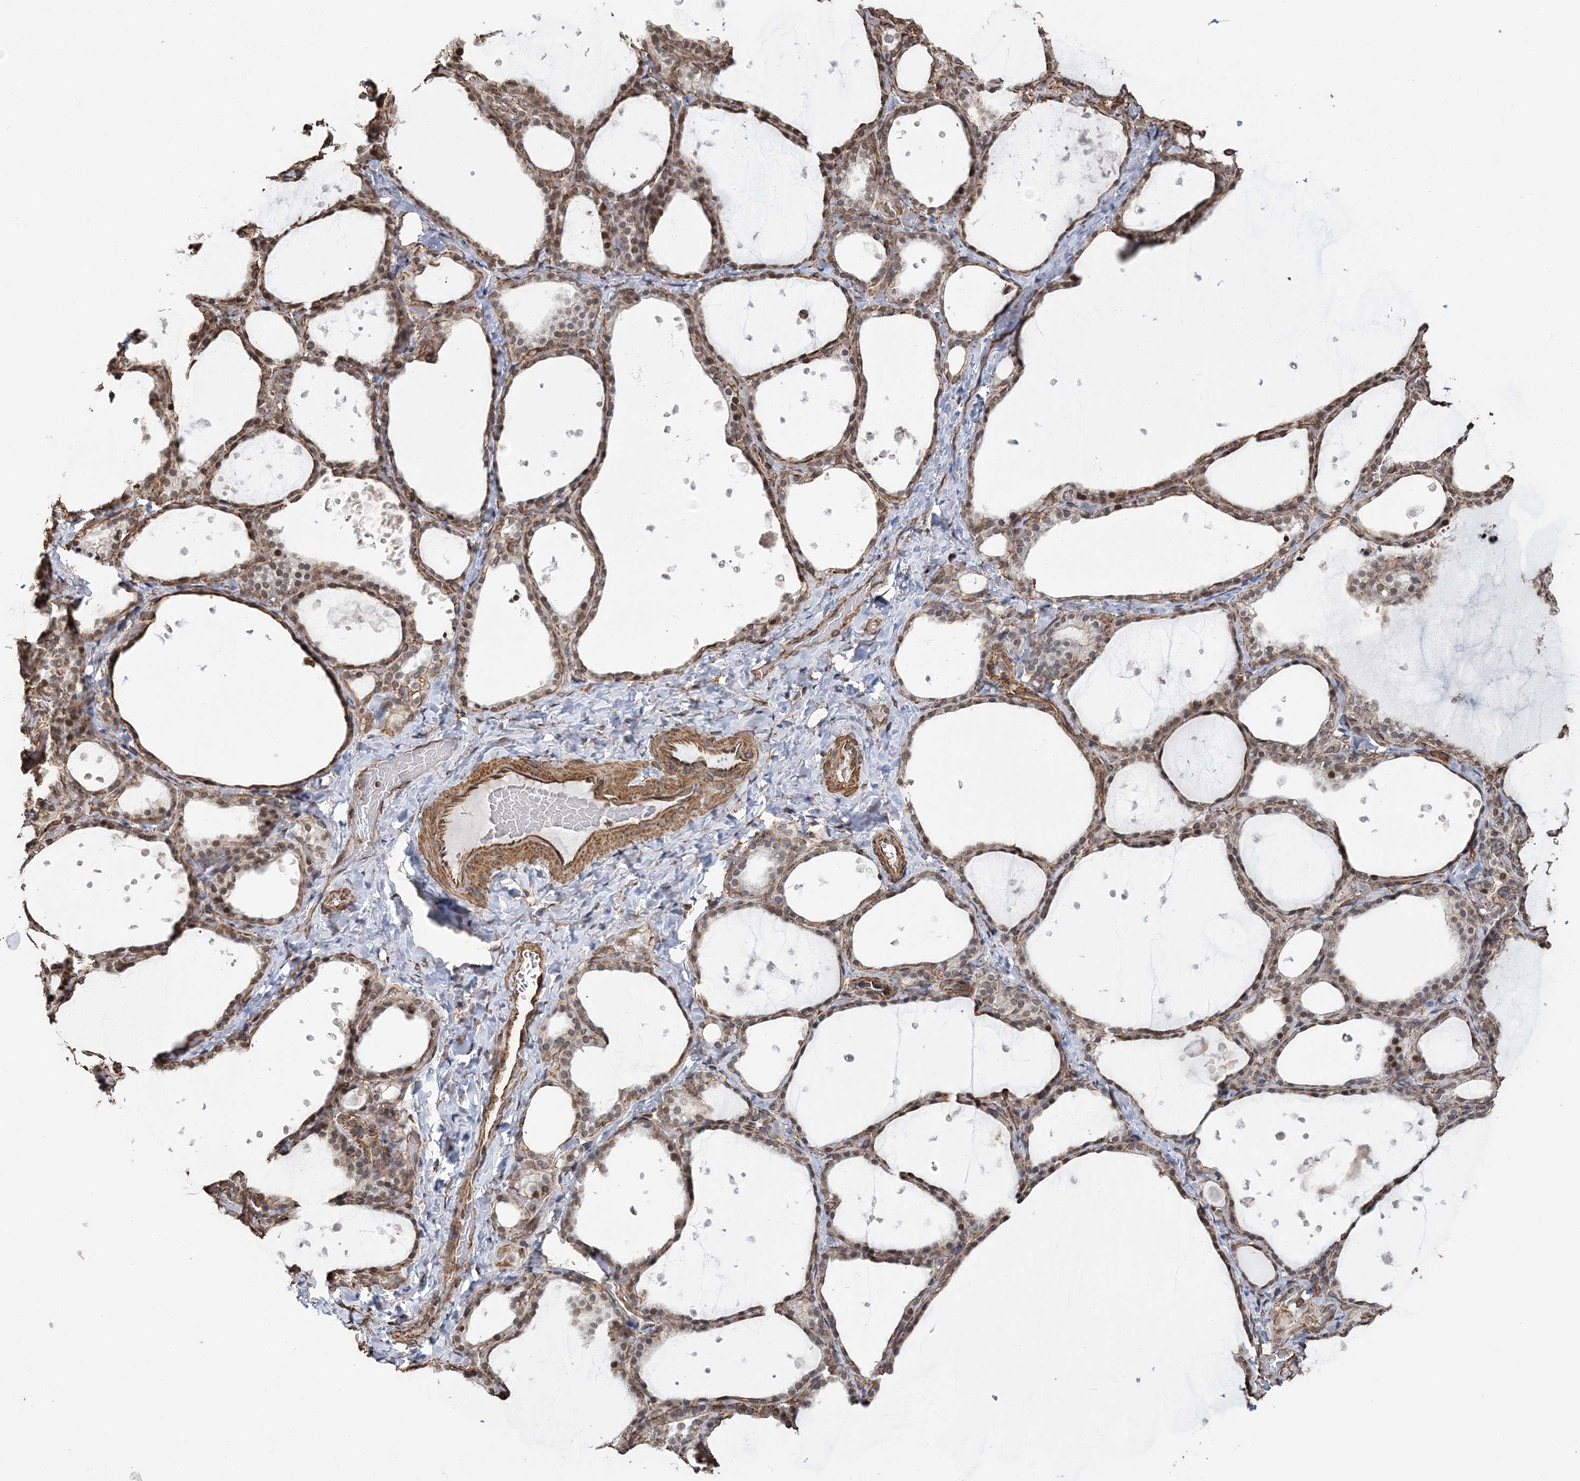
{"staining": {"intensity": "moderate", "quantity": ">75%", "location": "cytoplasmic/membranous,nuclear"}, "tissue": "thyroid gland", "cell_type": "Glandular cells", "image_type": "normal", "snomed": [{"axis": "morphology", "description": "Normal tissue, NOS"}, {"axis": "topography", "description": "Thyroid gland"}], "caption": "Immunohistochemical staining of benign thyroid gland reveals >75% levels of moderate cytoplasmic/membranous,nuclear protein positivity in about >75% of glandular cells.", "gene": "ATP11B", "patient": {"sex": "female", "age": 44}}